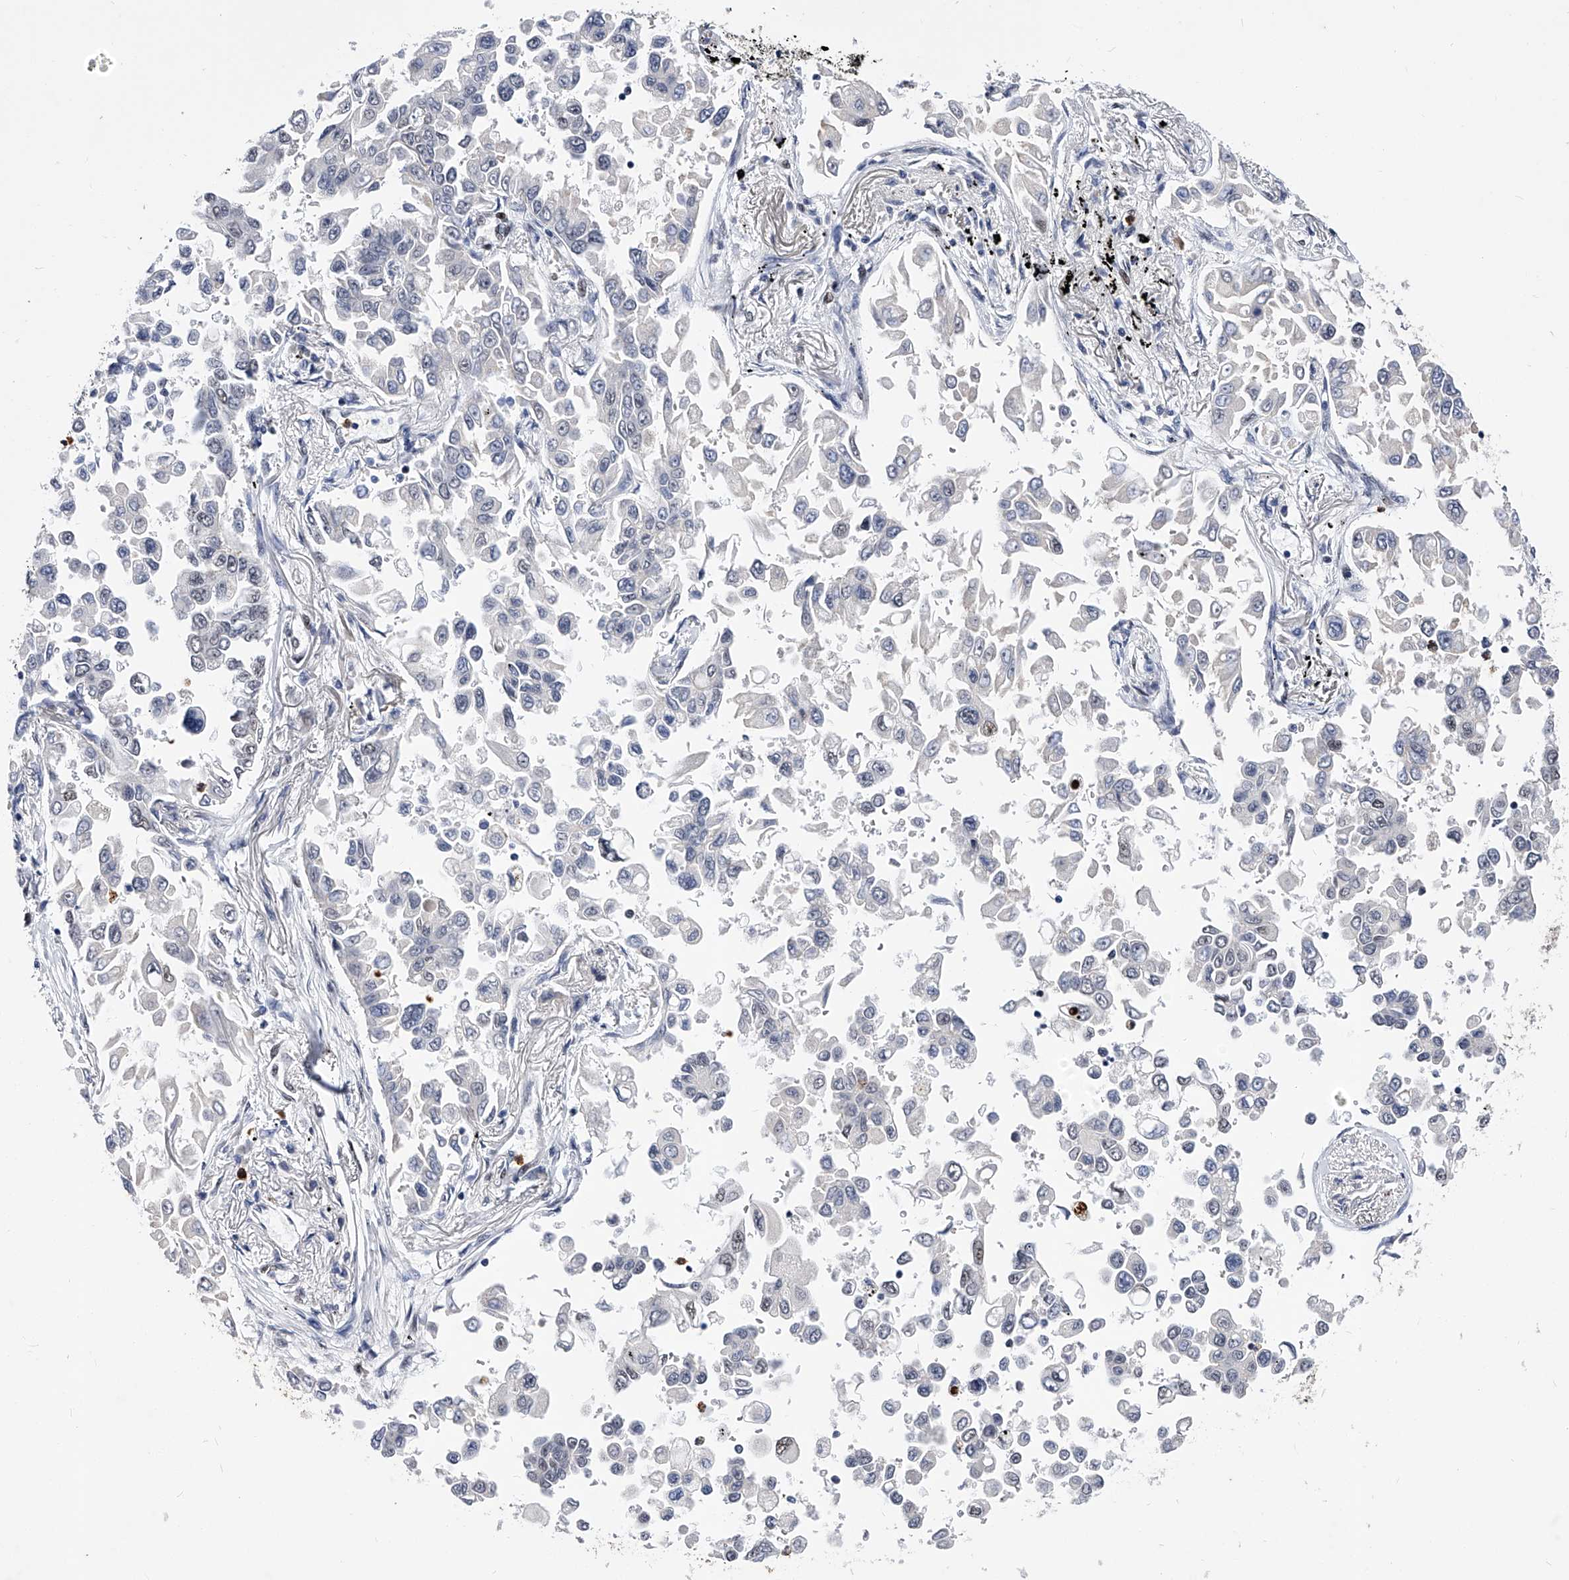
{"staining": {"intensity": "weak", "quantity": "<25%", "location": "nuclear"}, "tissue": "lung cancer", "cell_type": "Tumor cells", "image_type": "cancer", "snomed": [{"axis": "morphology", "description": "Adenocarcinoma, NOS"}, {"axis": "topography", "description": "Lung"}], "caption": "Histopathology image shows no protein staining in tumor cells of lung cancer tissue. (Immunohistochemistry (ihc), brightfield microscopy, high magnification).", "gene": "TESK2", "patient": {"sex": "female", "age": 67}}